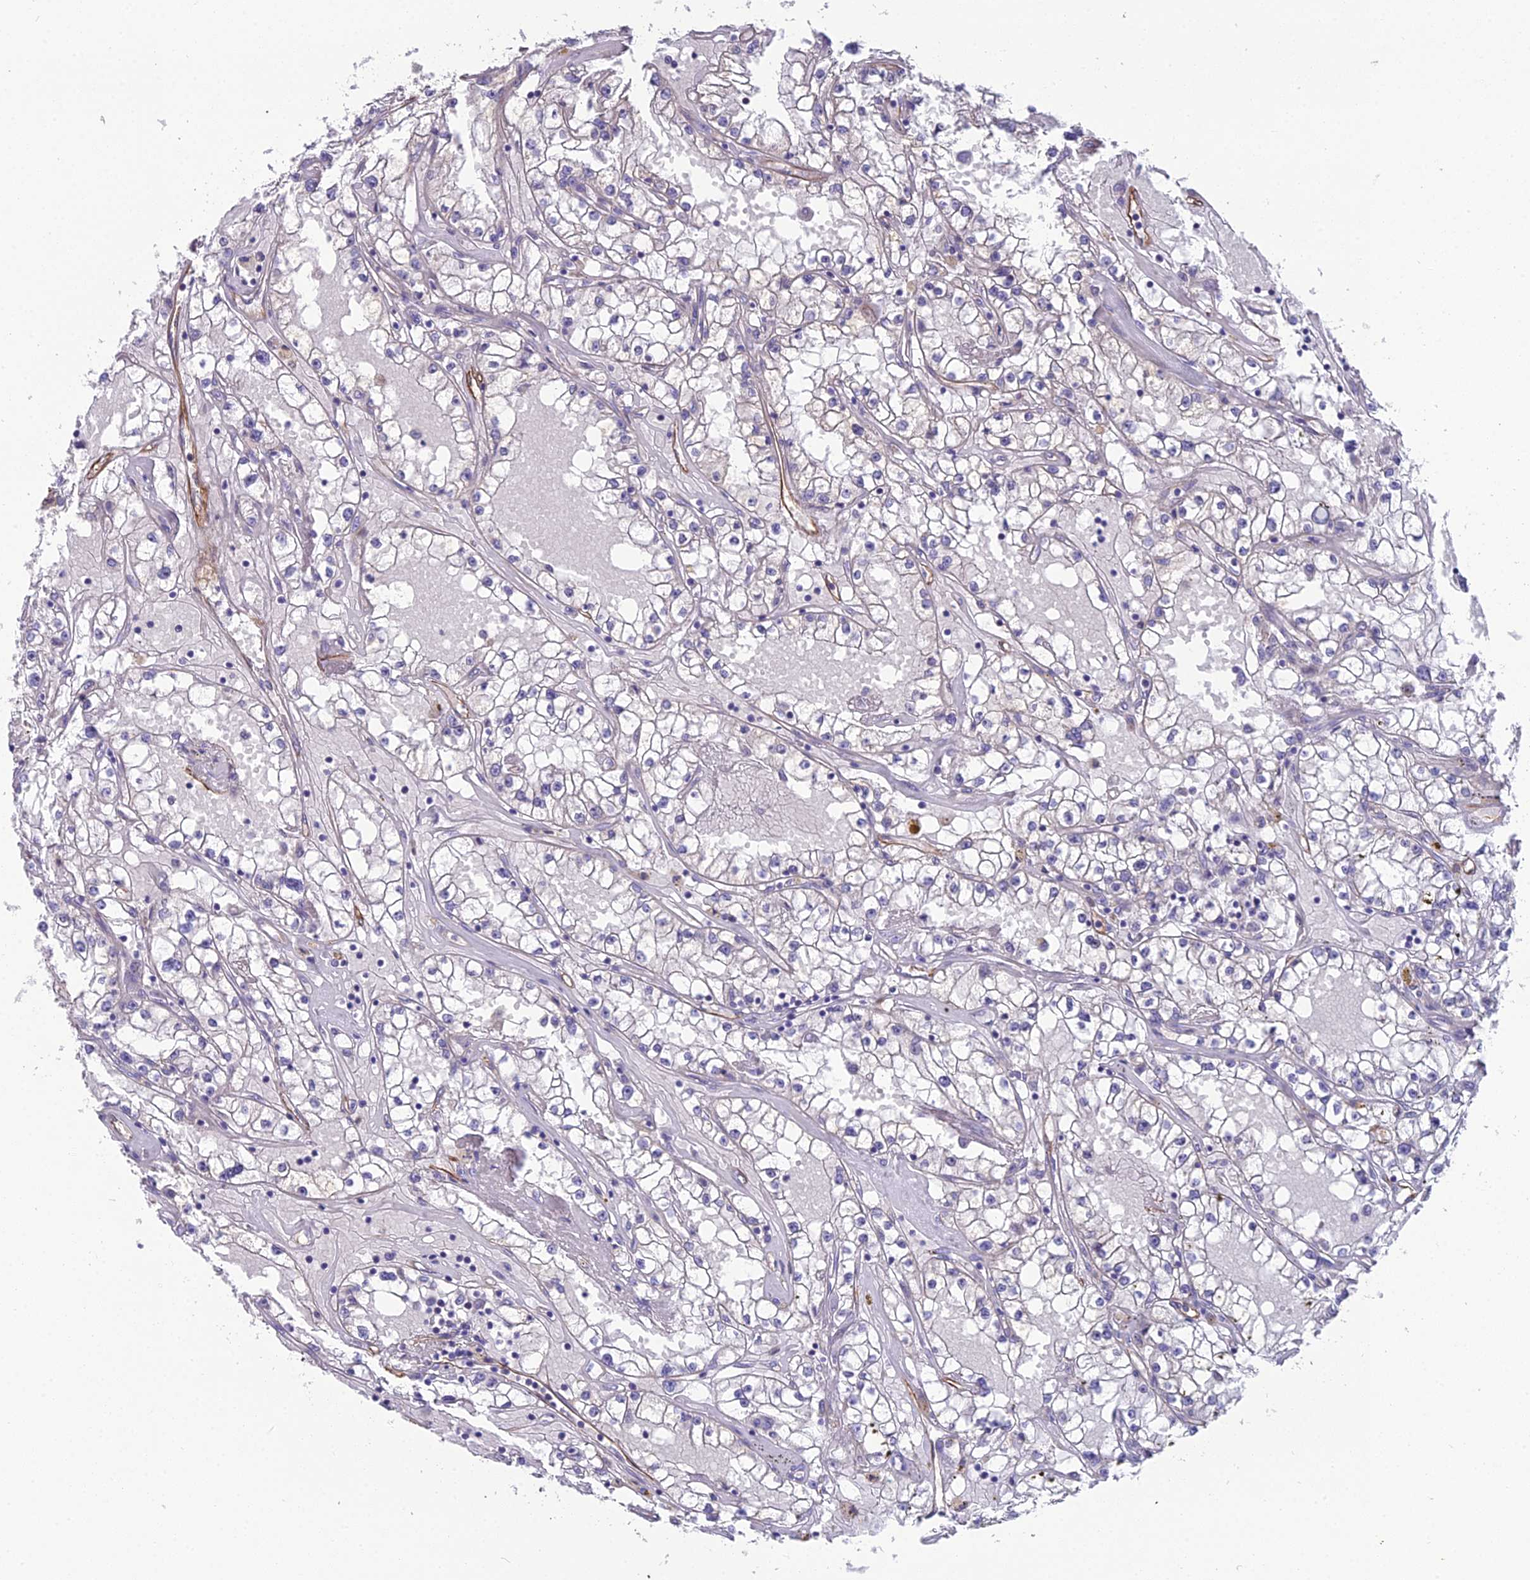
{"staining": {"intensity": "negative", "quantity": "none", "location": "none"}, "tissue": "renal cancer", "cell_type": "Tumor cells", "image_type": "cancer", "snomed": [{"axis": "morphology", "description": "Adenocarcinoma, NOS"}, {"axis": "topography", "description": "Kidney"}], "caption": "The photomicrograph demonstrates no significant staining in tumor cells of adenocarcinoma (renal).", "gene": "CFAP47", "patient": {"sex": "male", "age": 56}}